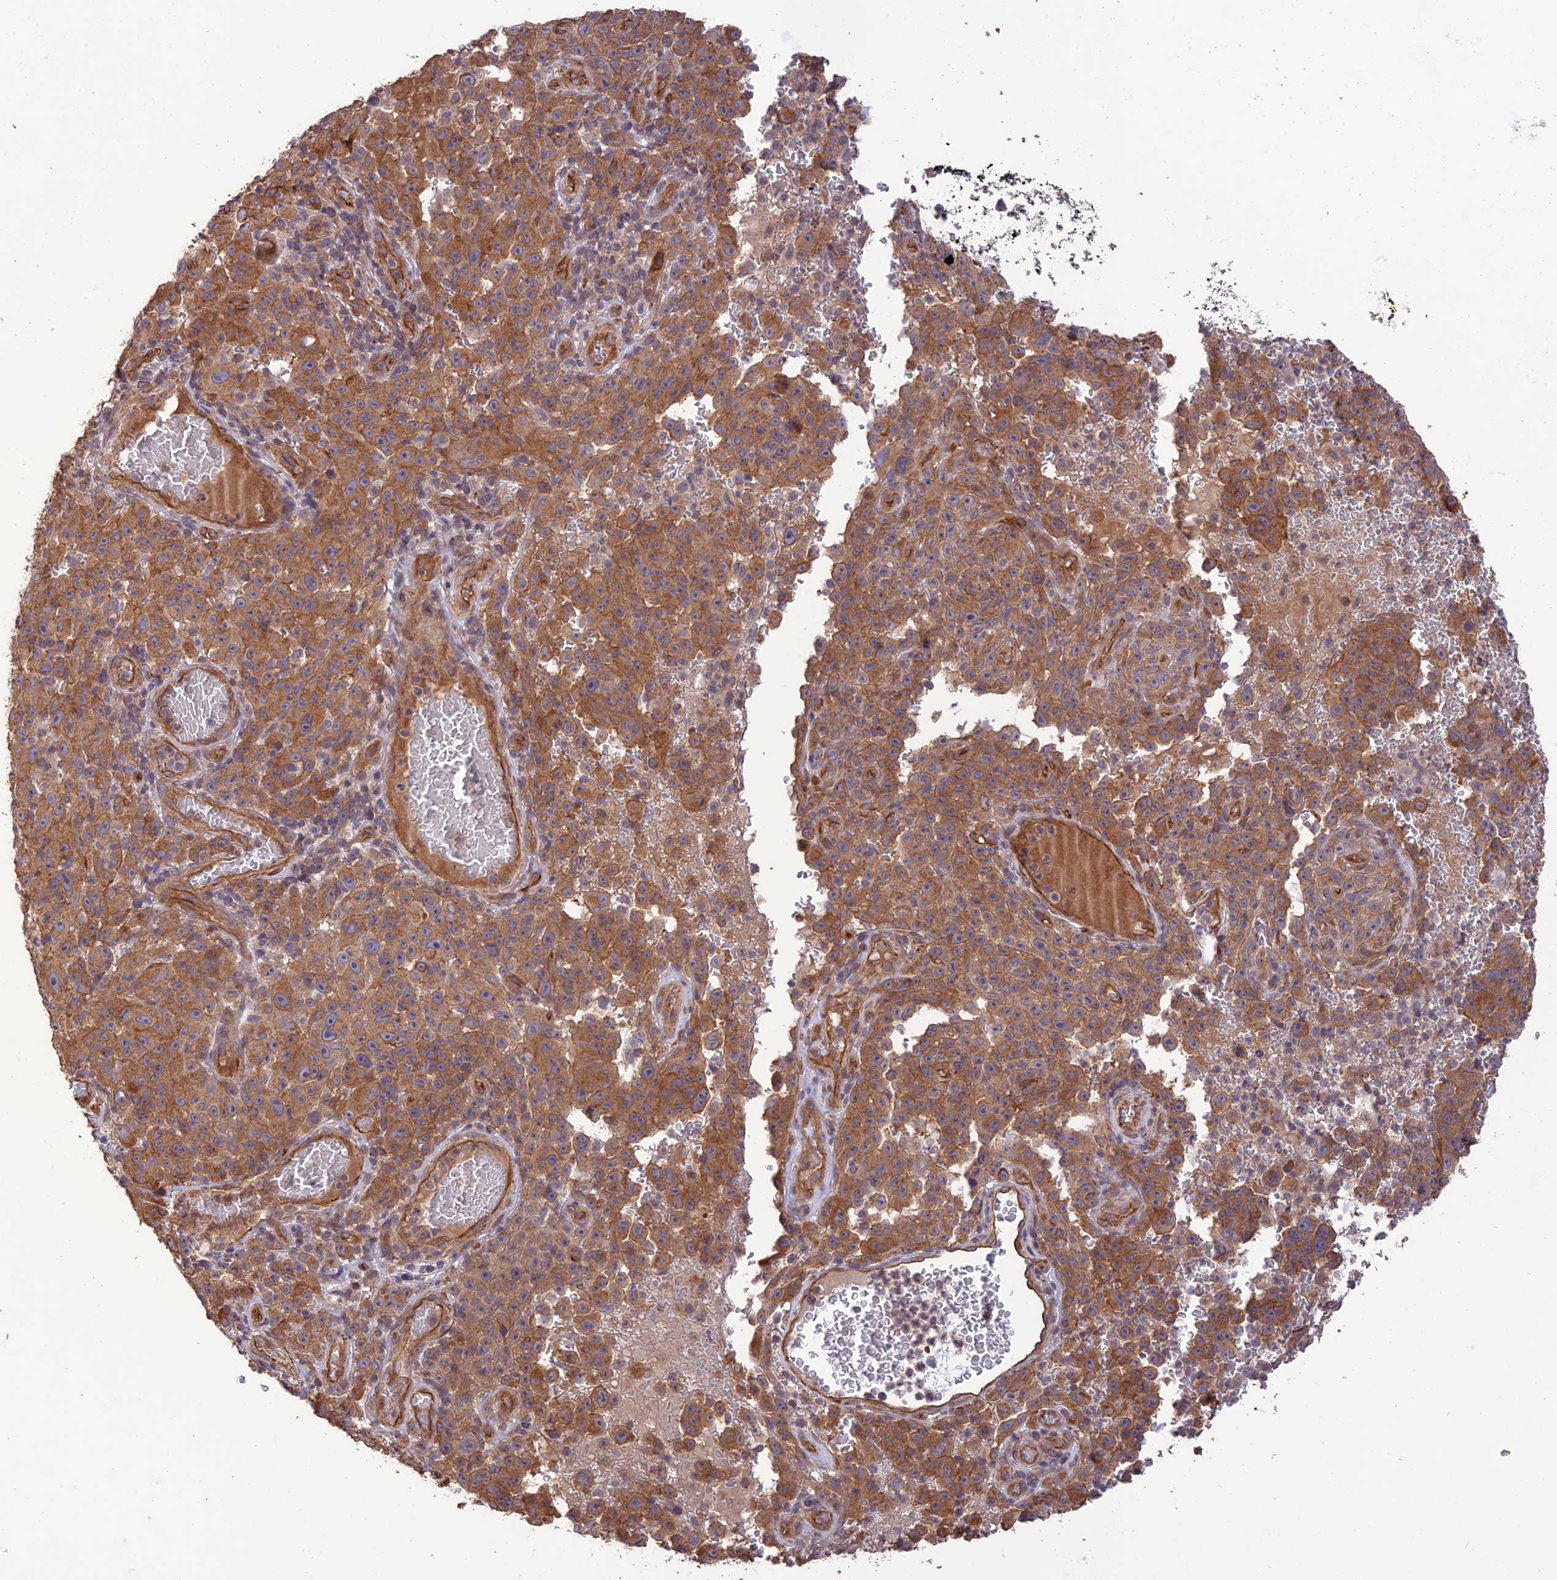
{"staining": {"intensity": "moderate", "quantity": ">75%", "location": "cytoplasmic/membranous"}, "tissue": "melanoma", "cell_type": "Tumor cells", "image_type": "cancer", "snomed": [{"axis": "morphology", "description": "Malignant melanoma, NOS"}, {"axis": "topography", "description": "Skin"}], "caption": "Immunohistochemical staining of human malignant melanoma displays medium levels of moderate cytoplasmic/membranous positivity in approximately >75% of tumor cells. Nuclei are stained in blue.", "gene": "HOMER2", "patient": {"sex": "female", "age": 82}}